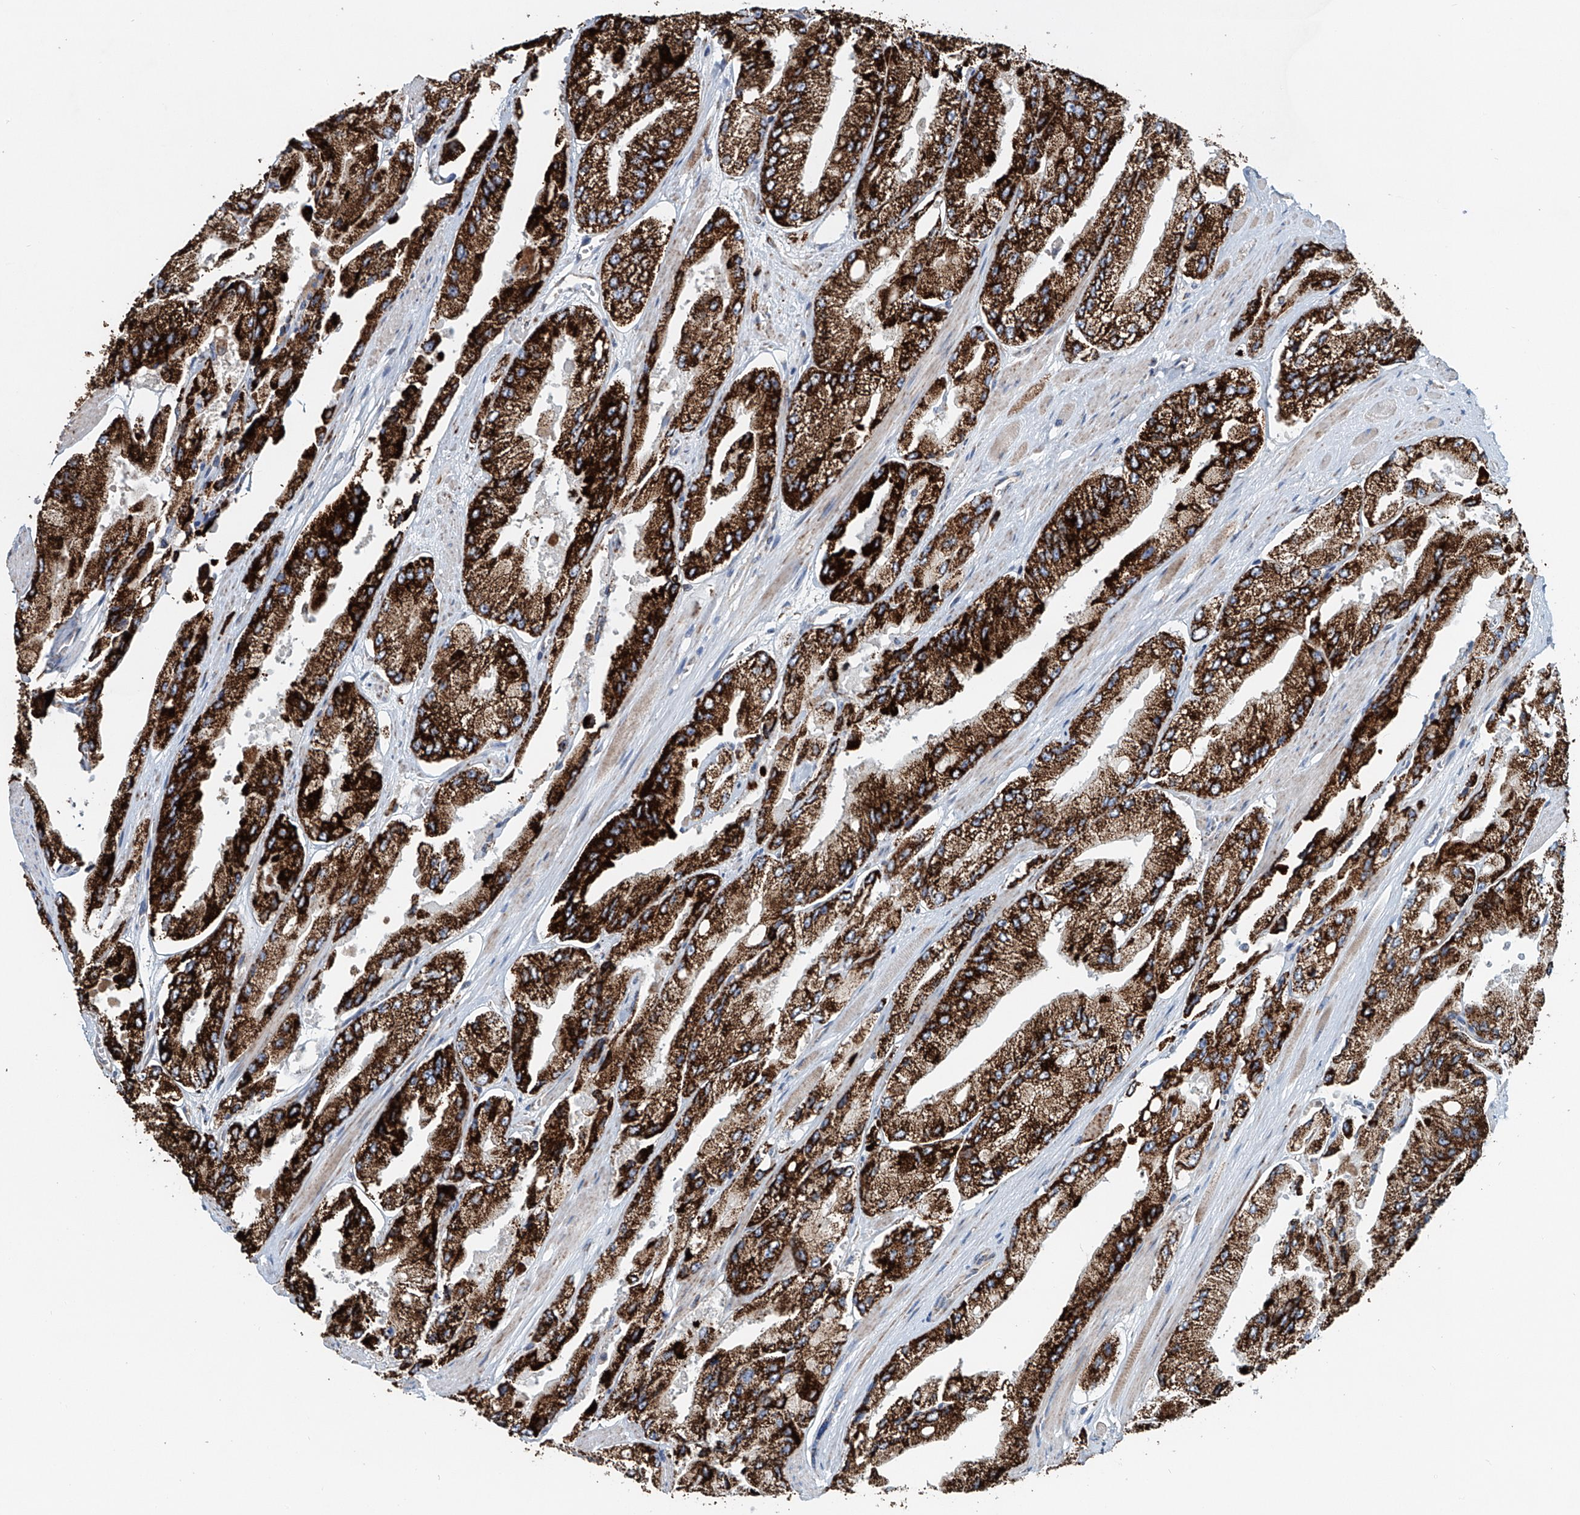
{"staining": {"intensity": "strong", "quantity": ">75%", "location": "cytoplasmic/membranous"}, "tissue": "prostate cancer", "cell_type": "Tumor cells", "image_type": "cancer", "snomed": [{"axis": "morphology", "description": "Adenocarcinoma, High grade"}, {"axis": "topography", "description": "Prostate"}], "caption": "Immunohistochemical staining of human prostate cancer (high-grade adenocarcinoma) exhibits high levels of strong cytoplasmic/membranous protein staining in about >75% of tumor cells. (Brightfield microscopy of DAB IHC at high magnification).", "gene": "CARD10", "patient": {"sex": "male", "age": 58}}